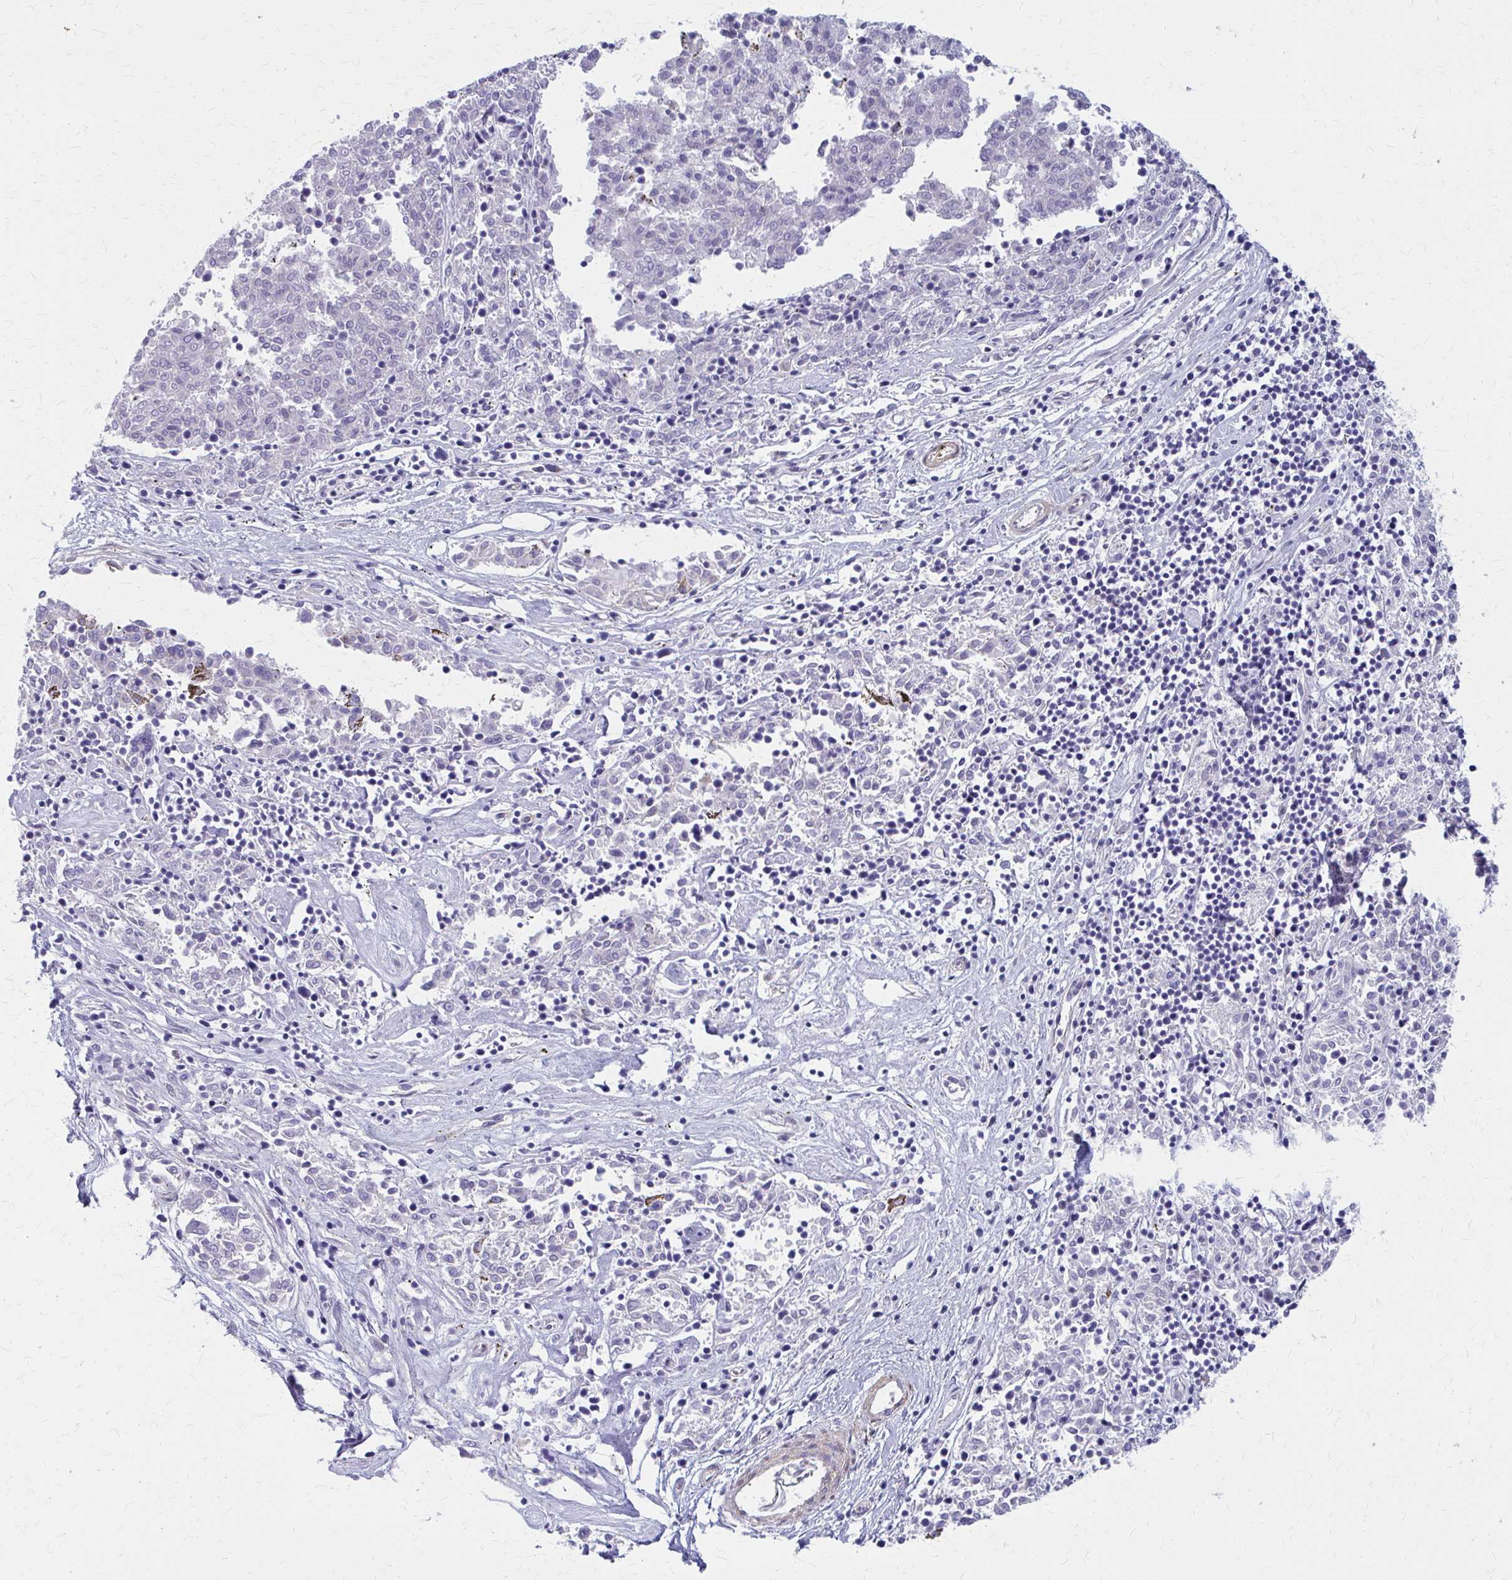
{"staining": {"intensity": "negative", "quantity": "none", "location": "none"}, "tissue": "melanoma", "cell_type": "Tumor cells", "image_type": "cancer", "snomed": [{"axis": "morphology", "description": "Malignant melanoma, NOS"}, {"axis": "topography", "description": "Skin"}], "caption": "Tumor cells are negative for protein expression in human malignant melanoma. (DAB IHC visualized using brightfield microscopy, high magnification).", "gene": "GLYATL2", "patient": {"sex": "female", "age": 72}}